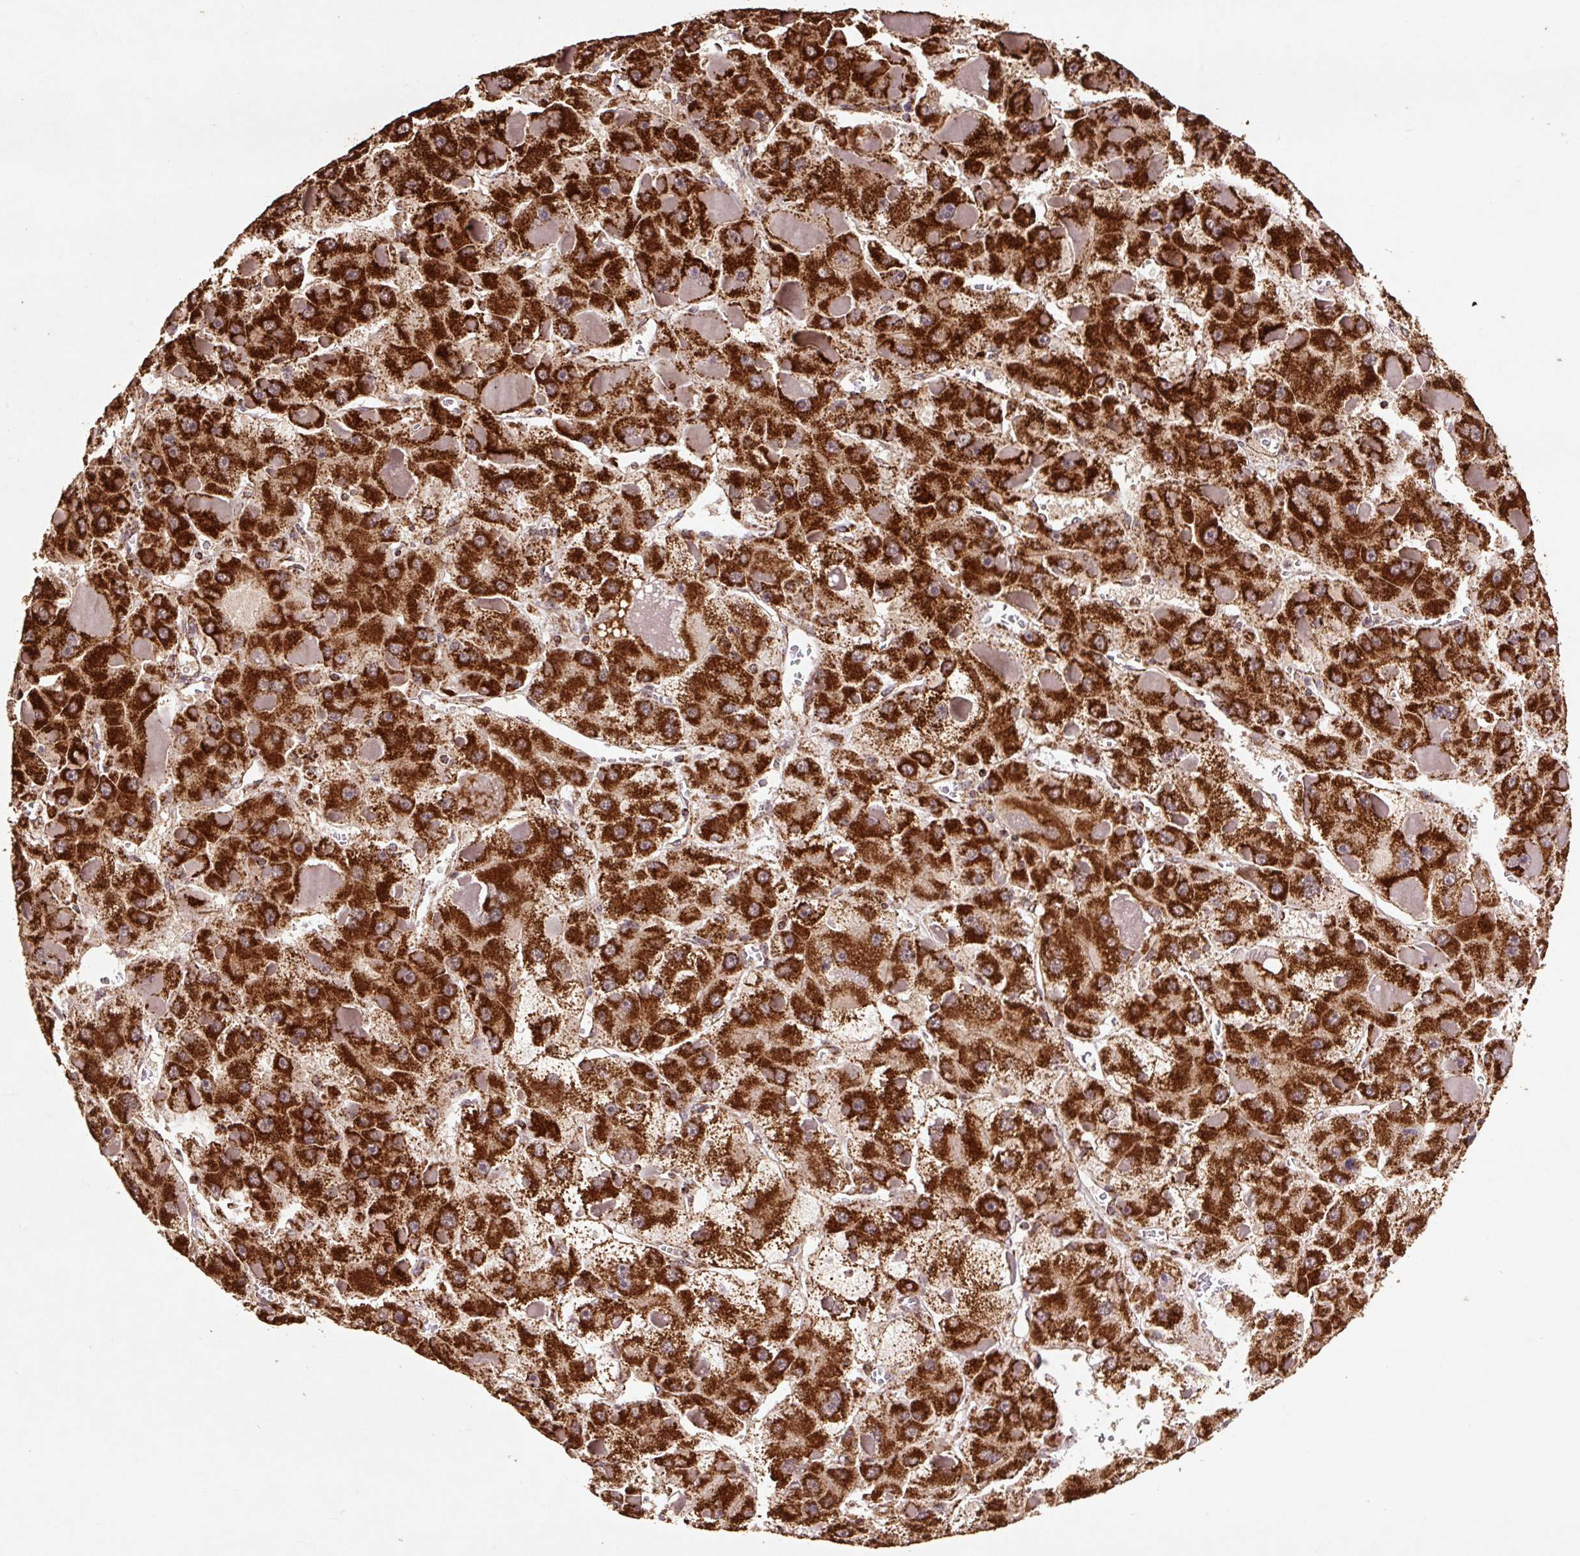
{"staining": {"intensity": "strong", "quantity": ">75%", "location": "cytoplasmic/membranous"}, "tissue": "liver cancer", "cell_type": "Tumor cells", "image_type": "cancer", "snomed": [{"axis": "morphology", "description": "Carcinoma, Hepatocellular, NOS"}, {"axis": "topography", "description": "Liver"}], "caption": "Immunohistochemical staining of liver hepatocellular carcinoma exhibits high levels of strong cytoplasmic/membranous protein staining in about >75% of tumor cells. (DAB (3,3'-diaminobenzidine) = brown stain, brightfield microscopy at high magnification).", "gene": "ATP5F1A", "patient": {"sex": "female", "age": 73}}